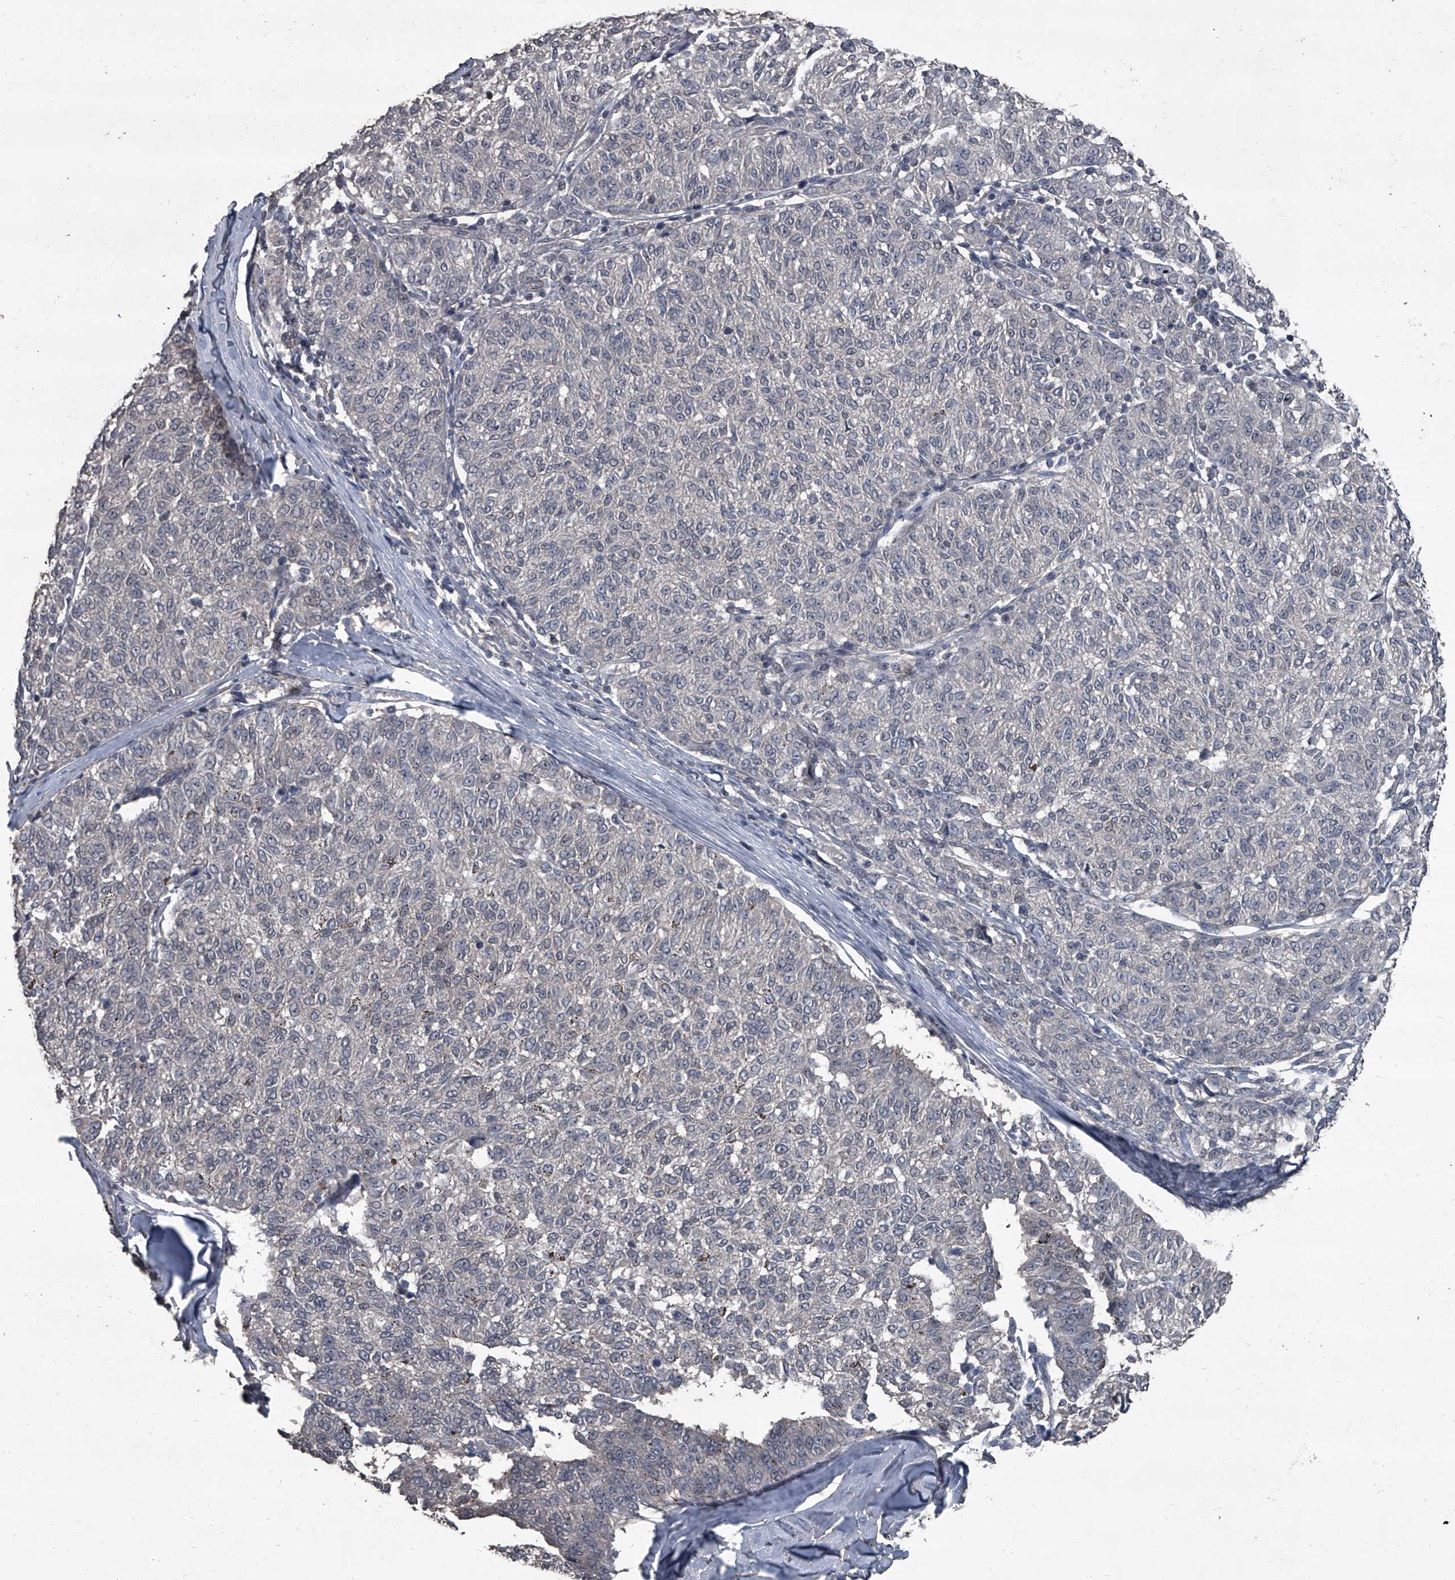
{"staining": {"intensity": "negative", "quantity": "none", "location": "none"}, "tissue": "melanoma", "cell_type": "Tumor cells", "image_type": "cancer", "snomed": [{"axis": "morphology", "description": "Malignant melanoma, NOS"}, {"axis": "topography", "description": "Skin"}], "caption": "High magnification brightfield microscopy of melanoma stained with DAB (3,3'-diaminobenzidine) (brown) and counterstained with hematoxylin (blue): tumor cells show no significant positivity.", "gene": "OARD1", "patient": {"sex": "female", "age": 72}}